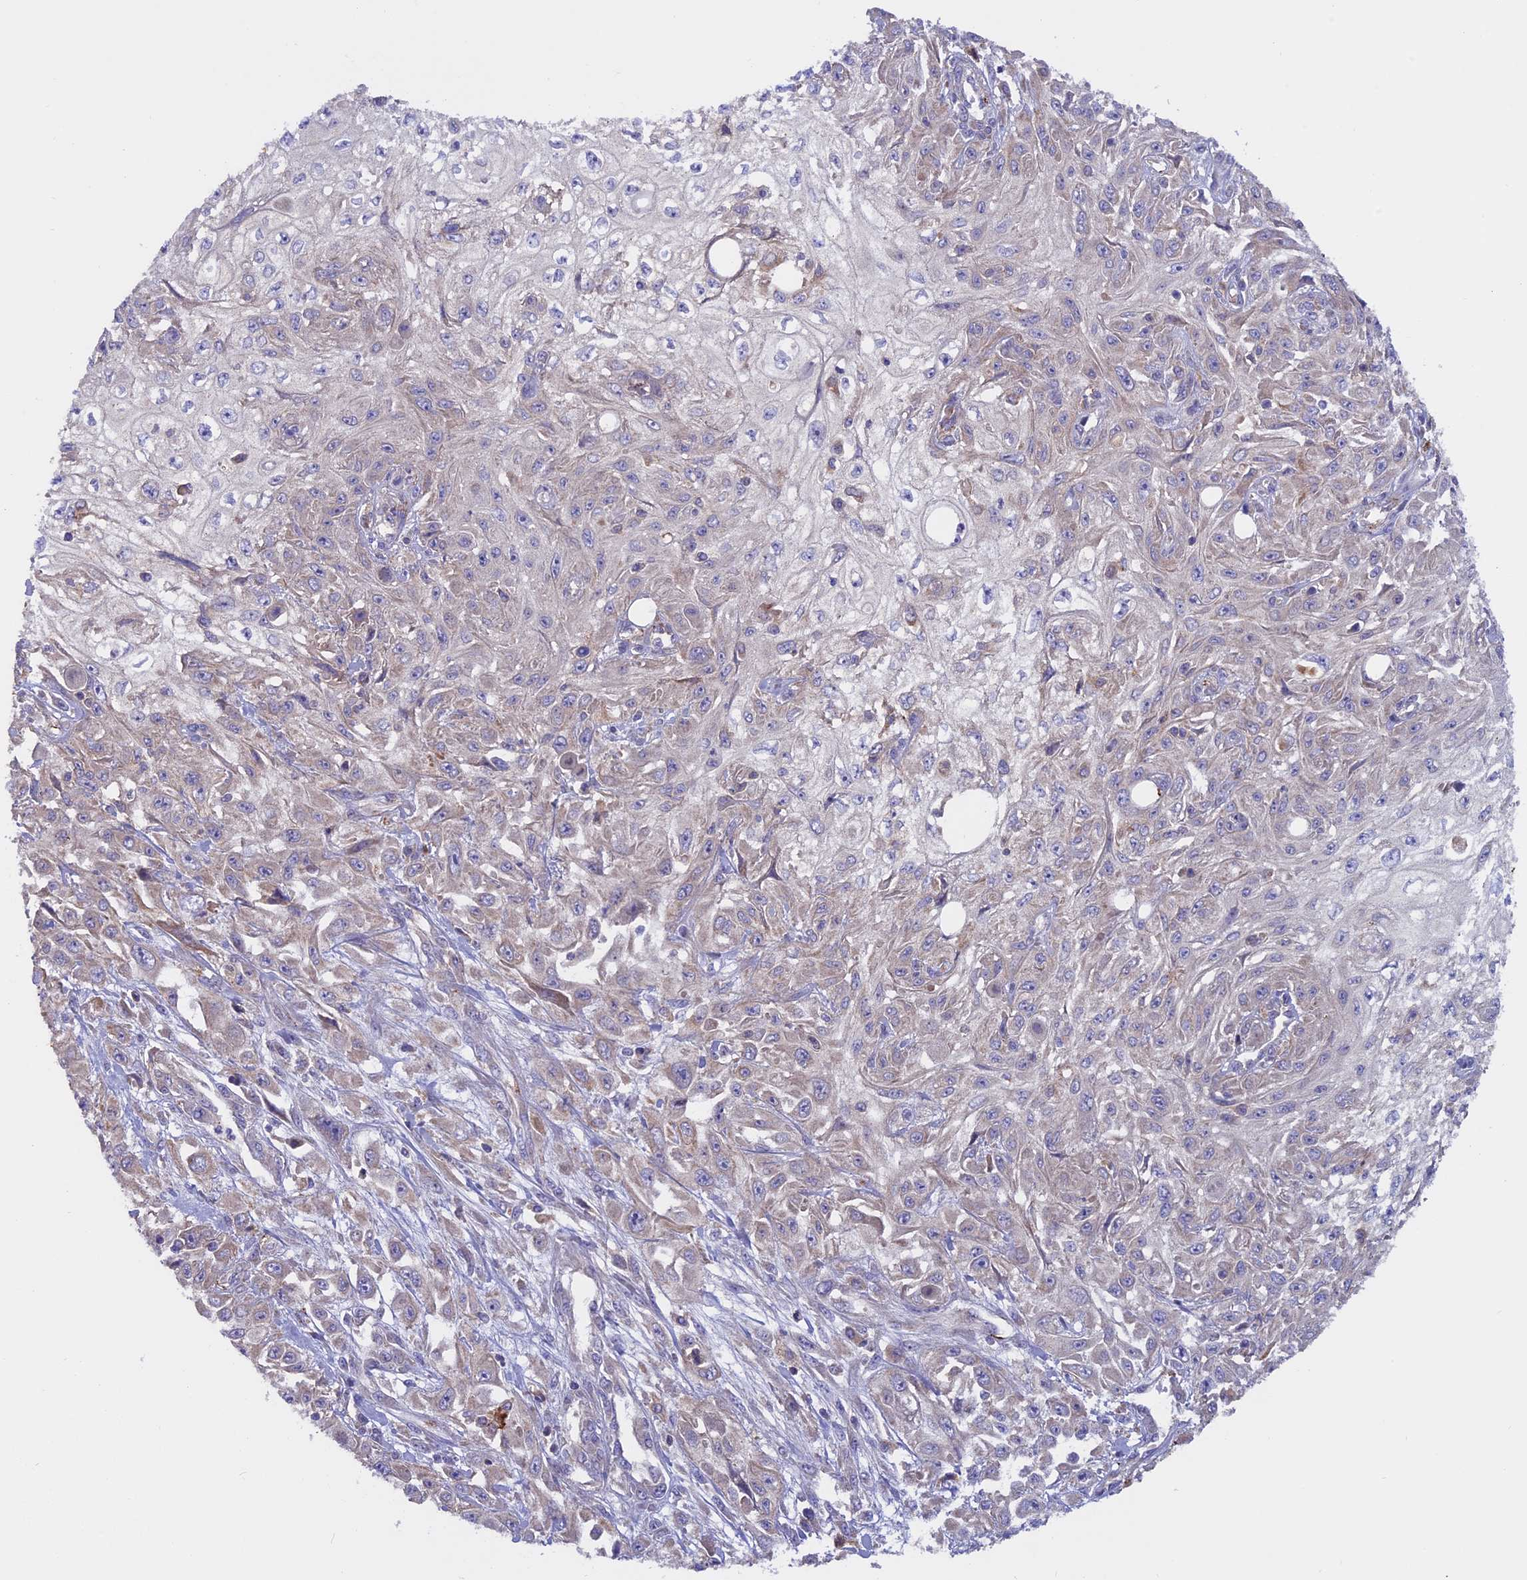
{"staining": {"intensity": "weak", "quantity": "<25%", "location": "cytoplasmic/membranous"}, "tissue": "skin cancer", "cell_type": "Tumor cells", "image_type": "cancer", "snomed": [{"axis": "morphology", "description": "Squamous cell carcinoma, NOS"}, {"axis": "morphology", "description": "Squamous cell carcinoma, metastatic, NOS"}, {"axis": "topography", "description": "Skin"}, {"axis": "topography", "description": "Lymph node"}], "caption": "Tumor cells show no significant positivity in skin squamous cell carcinoma.", "gene": "PTPN9", "patient": {"sex": "male", "age": 75}}